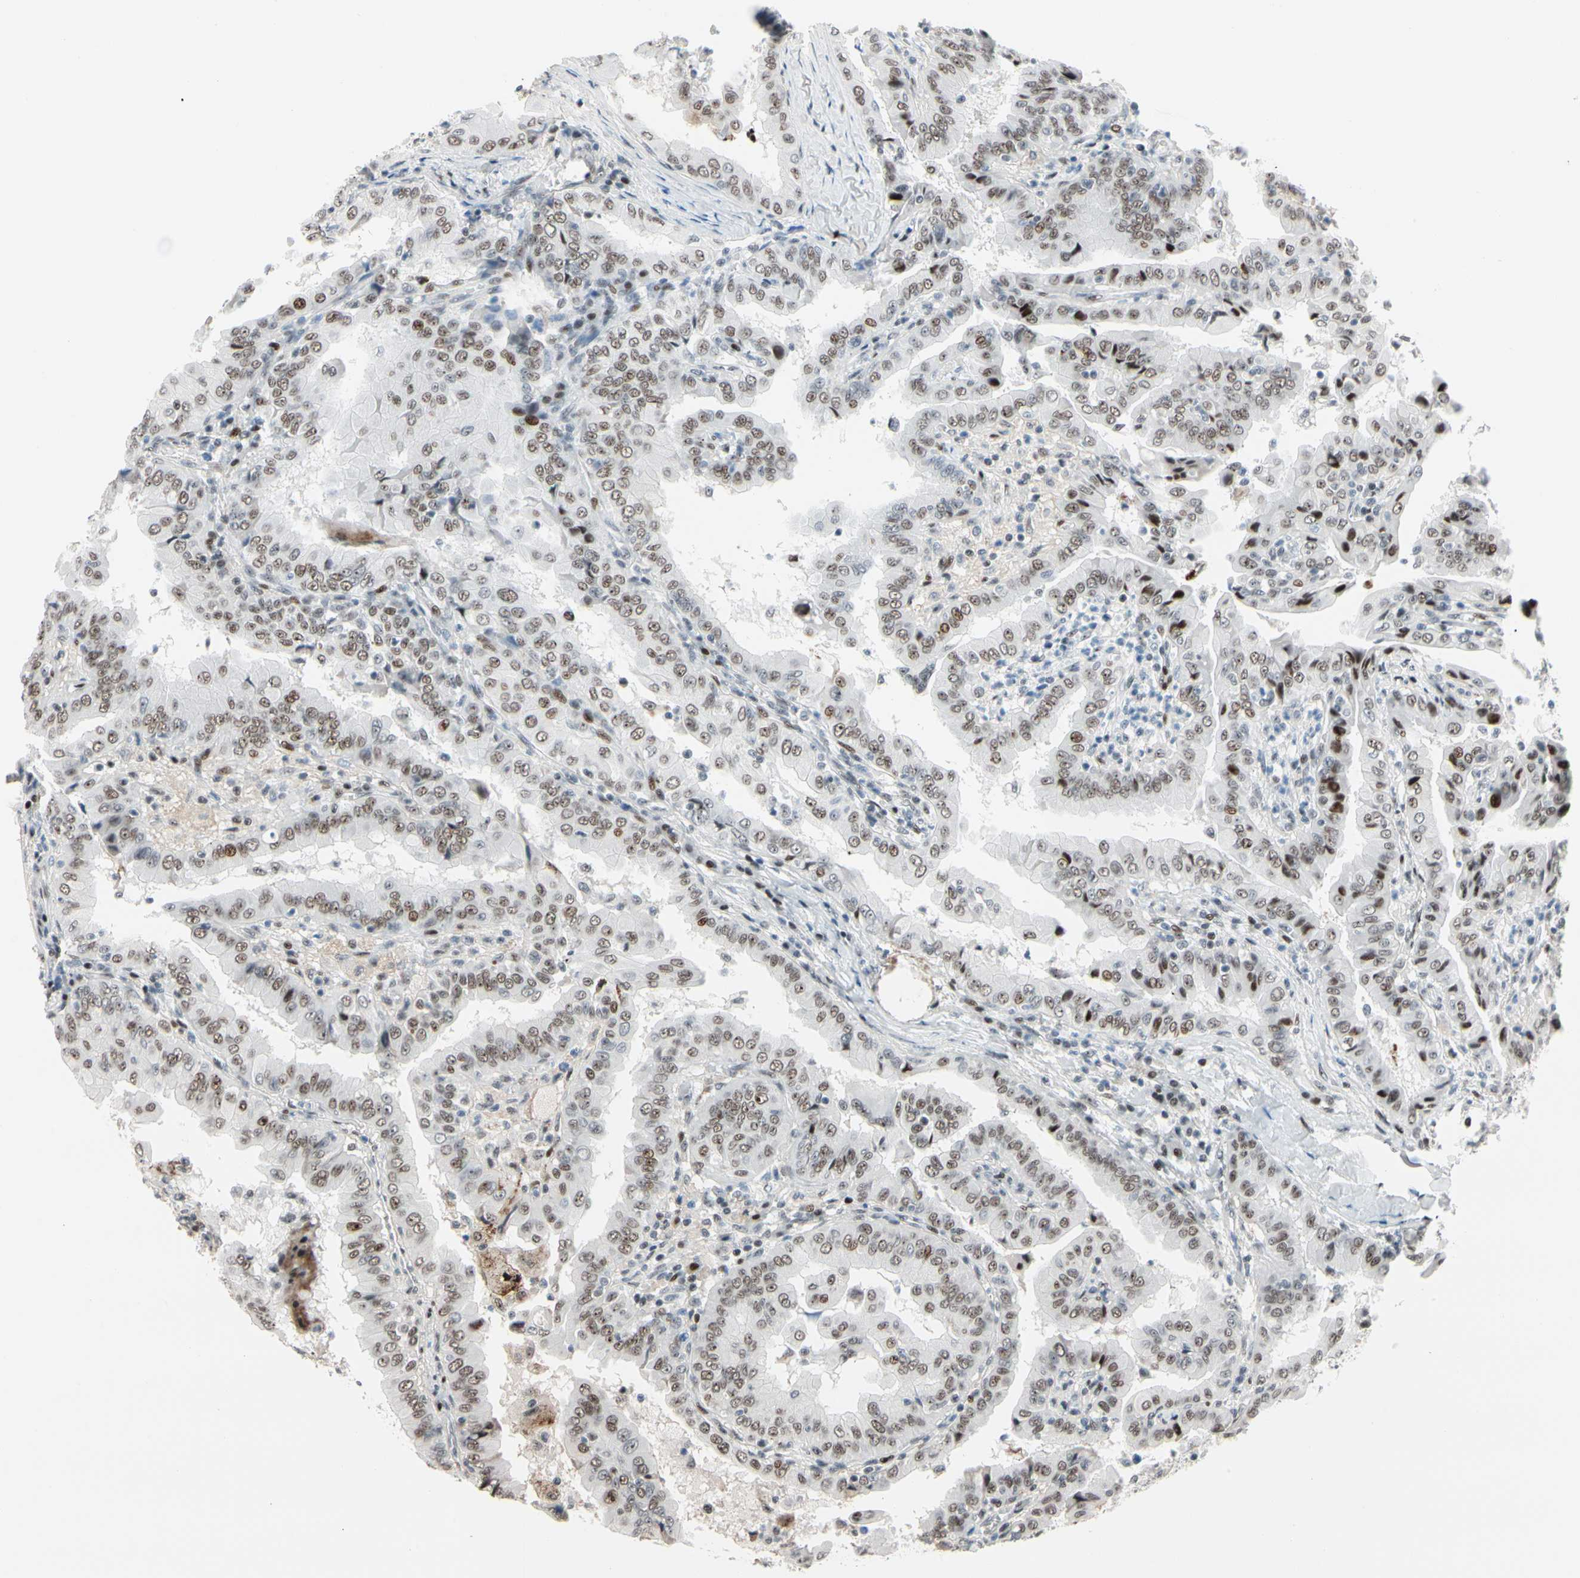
{"staining": {"intensity": "moderate", "quantity": "25%-75%", "location": "nuclear"}, "tissue": "thyroid cancer", "cell_type": "Tumor cells", "image_type": "cancer", "snomed": [{"axis": "morphology", "description": "Papillary adenocarcinoma, NOS"}, {"axis": "topography", "description": "Thyroid gland"}], "caption": "A micrograph of thyroid cancer (papillary adenocarcinoma) stained for a protein demonstrates moderate nuclear brown staining in tumor cells.", "gene": "FOXO3", "patient": {"sex": "male", "age": 33}}